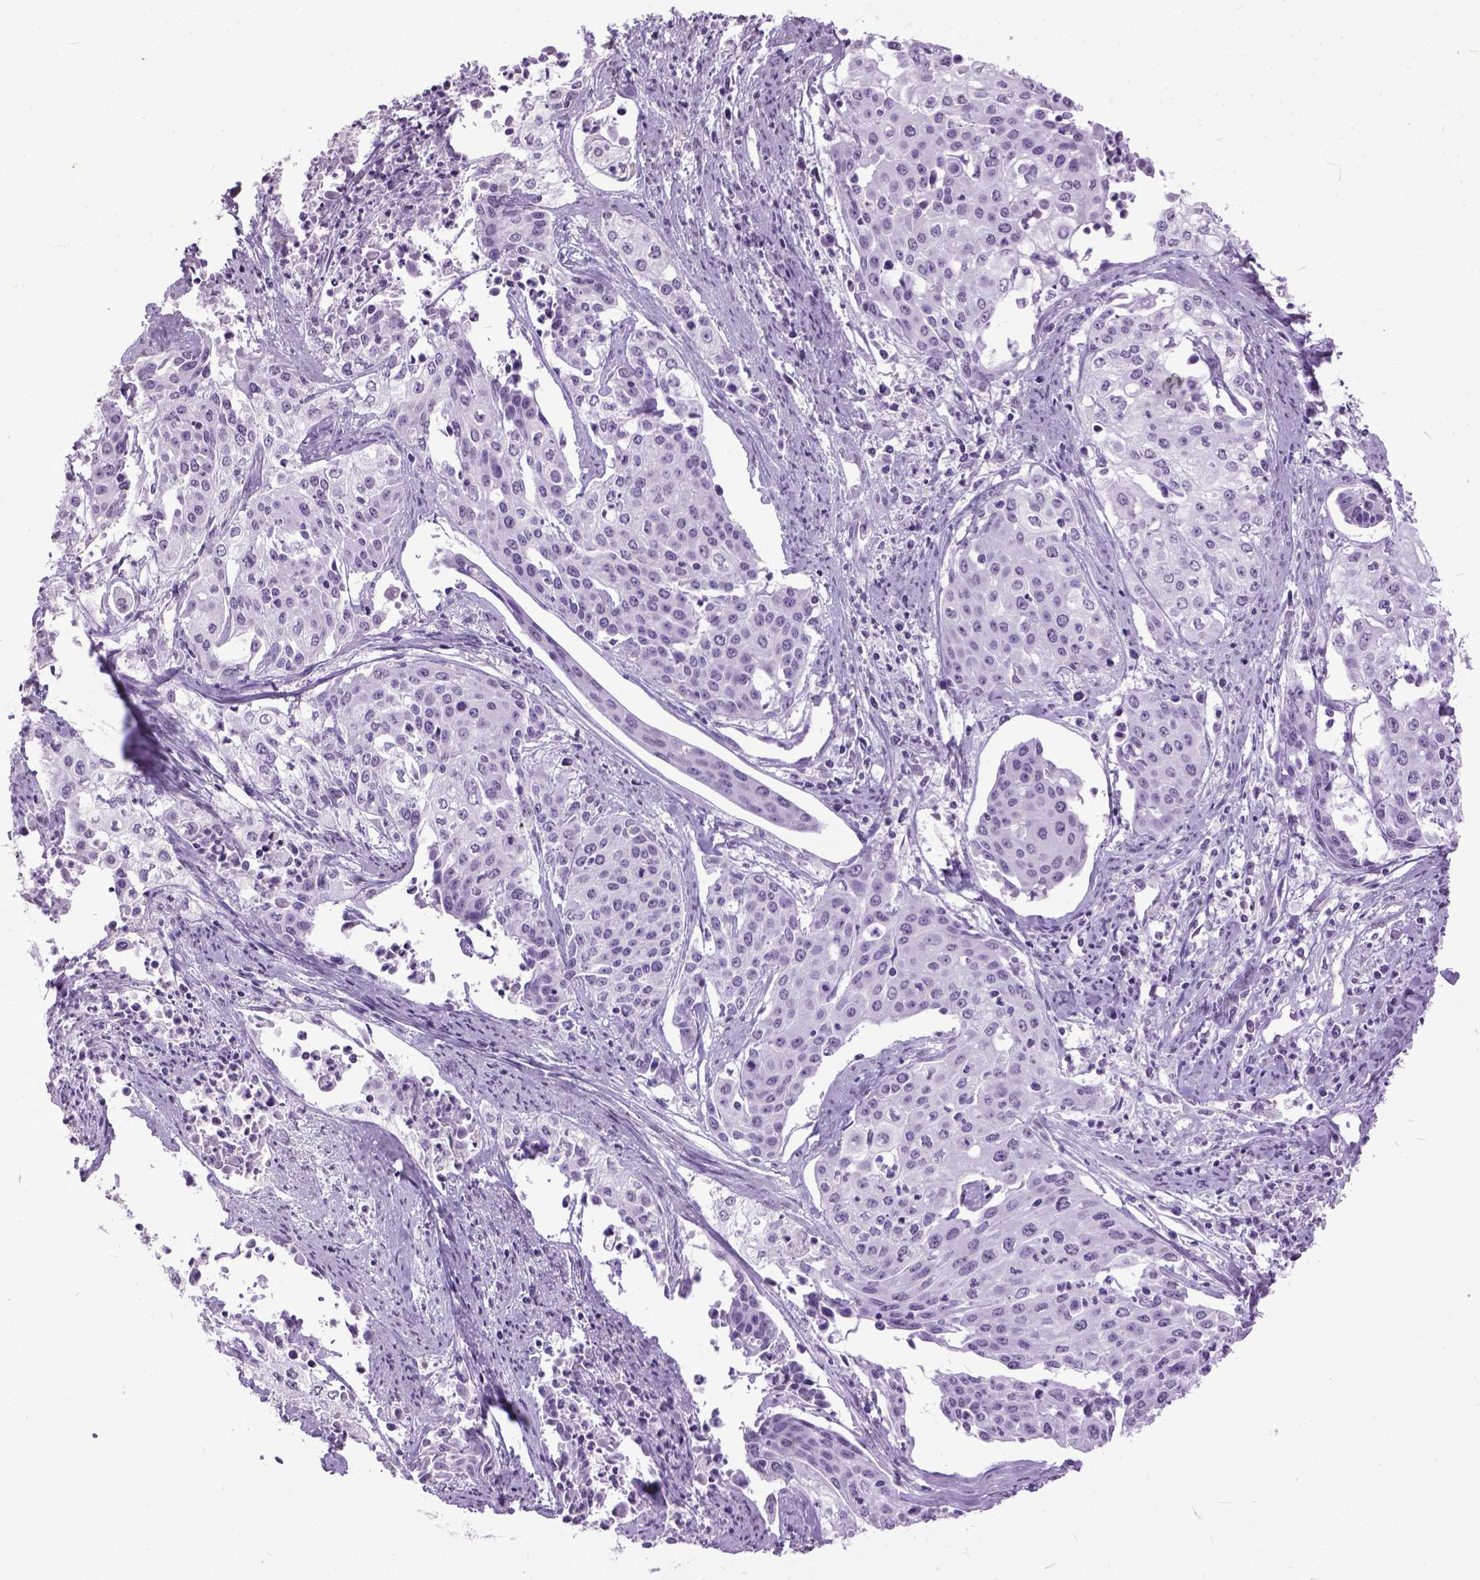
{"staining": {"intensity": "negative", "quantity": "none", "location": "none"}, "tissue": "cervical cancer", "cell_type": "Tumor cells", "image_type": "cancer", "snomed": [{"axis": "morphology", "description": "Squamous cell carcinoma, NOS"}, {"axis": "topography", "description": "Cervix"}], "caption": "This histopathology image is of cervical squamous cell carcinoma stained with IHC to label a protein in brown with the nuclei are counter-stained blue. There is no expression in tumor cells. (Stains: DAB immunohistochemistry (IHC) with hematoxylin counter stain, Microscopy: brightfield microscopy at high magnification).", "gene": "MARCHF10", "patient": {"sex": "female", "age": 39}}